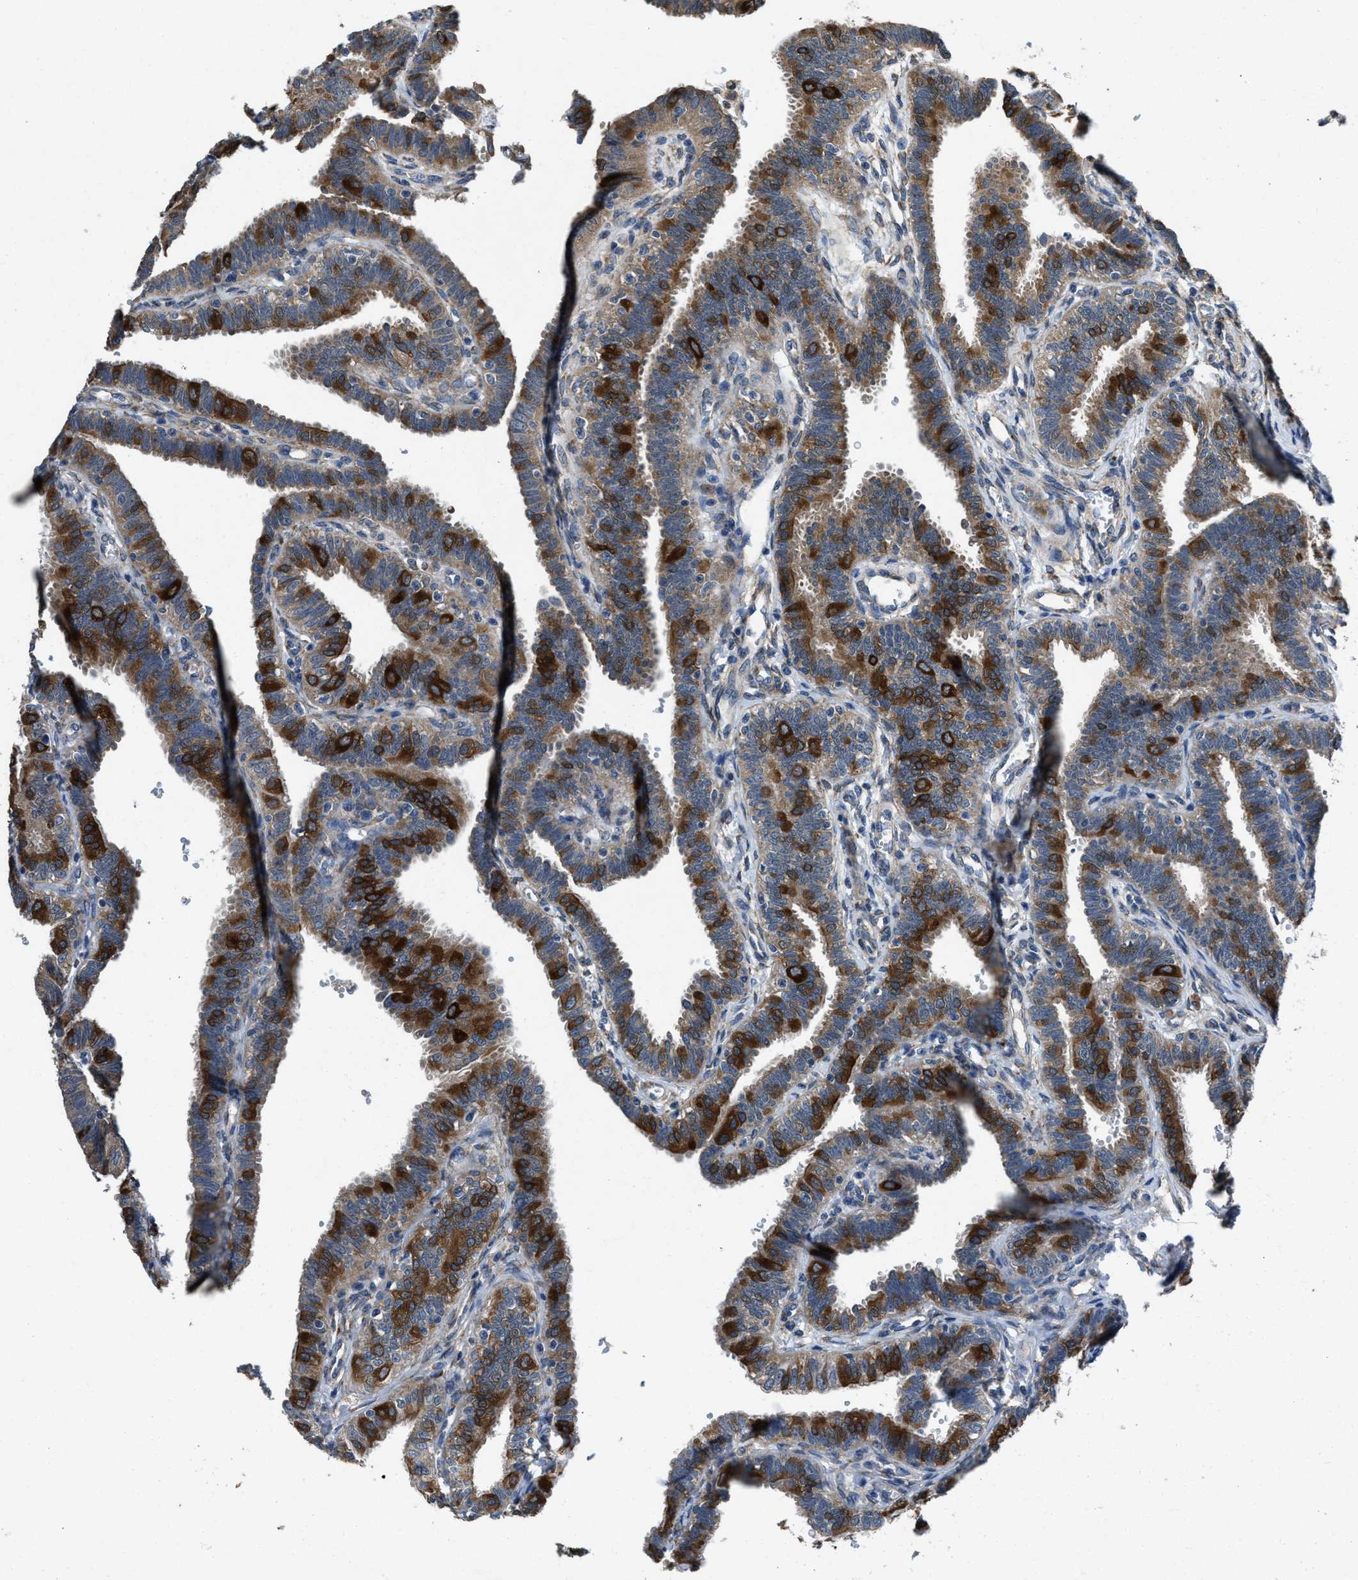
{"staining": {"intensity": "strong", "quantity": ">75%", "location": "cytoplasmic/membranous"}, "tissue": "fallopian tube", "cell_type": "Glandular cells", "image_type": "normal", "snomed": [{"axis": "morphology", "description": "Normal tissue, NOS"}, {"axis": "topography", "description": "Fallopian tube"}, {"axis": "topography", "description": "Placenta"}], "caption": "Strong cytoplasmic/membranous staining for a protein is identified in approximately >75% of glandular cells of normal fallopian tube using immunohistochemistry.", "gene": "PDP1", "patient": {"sex": "female", "age": 34}}